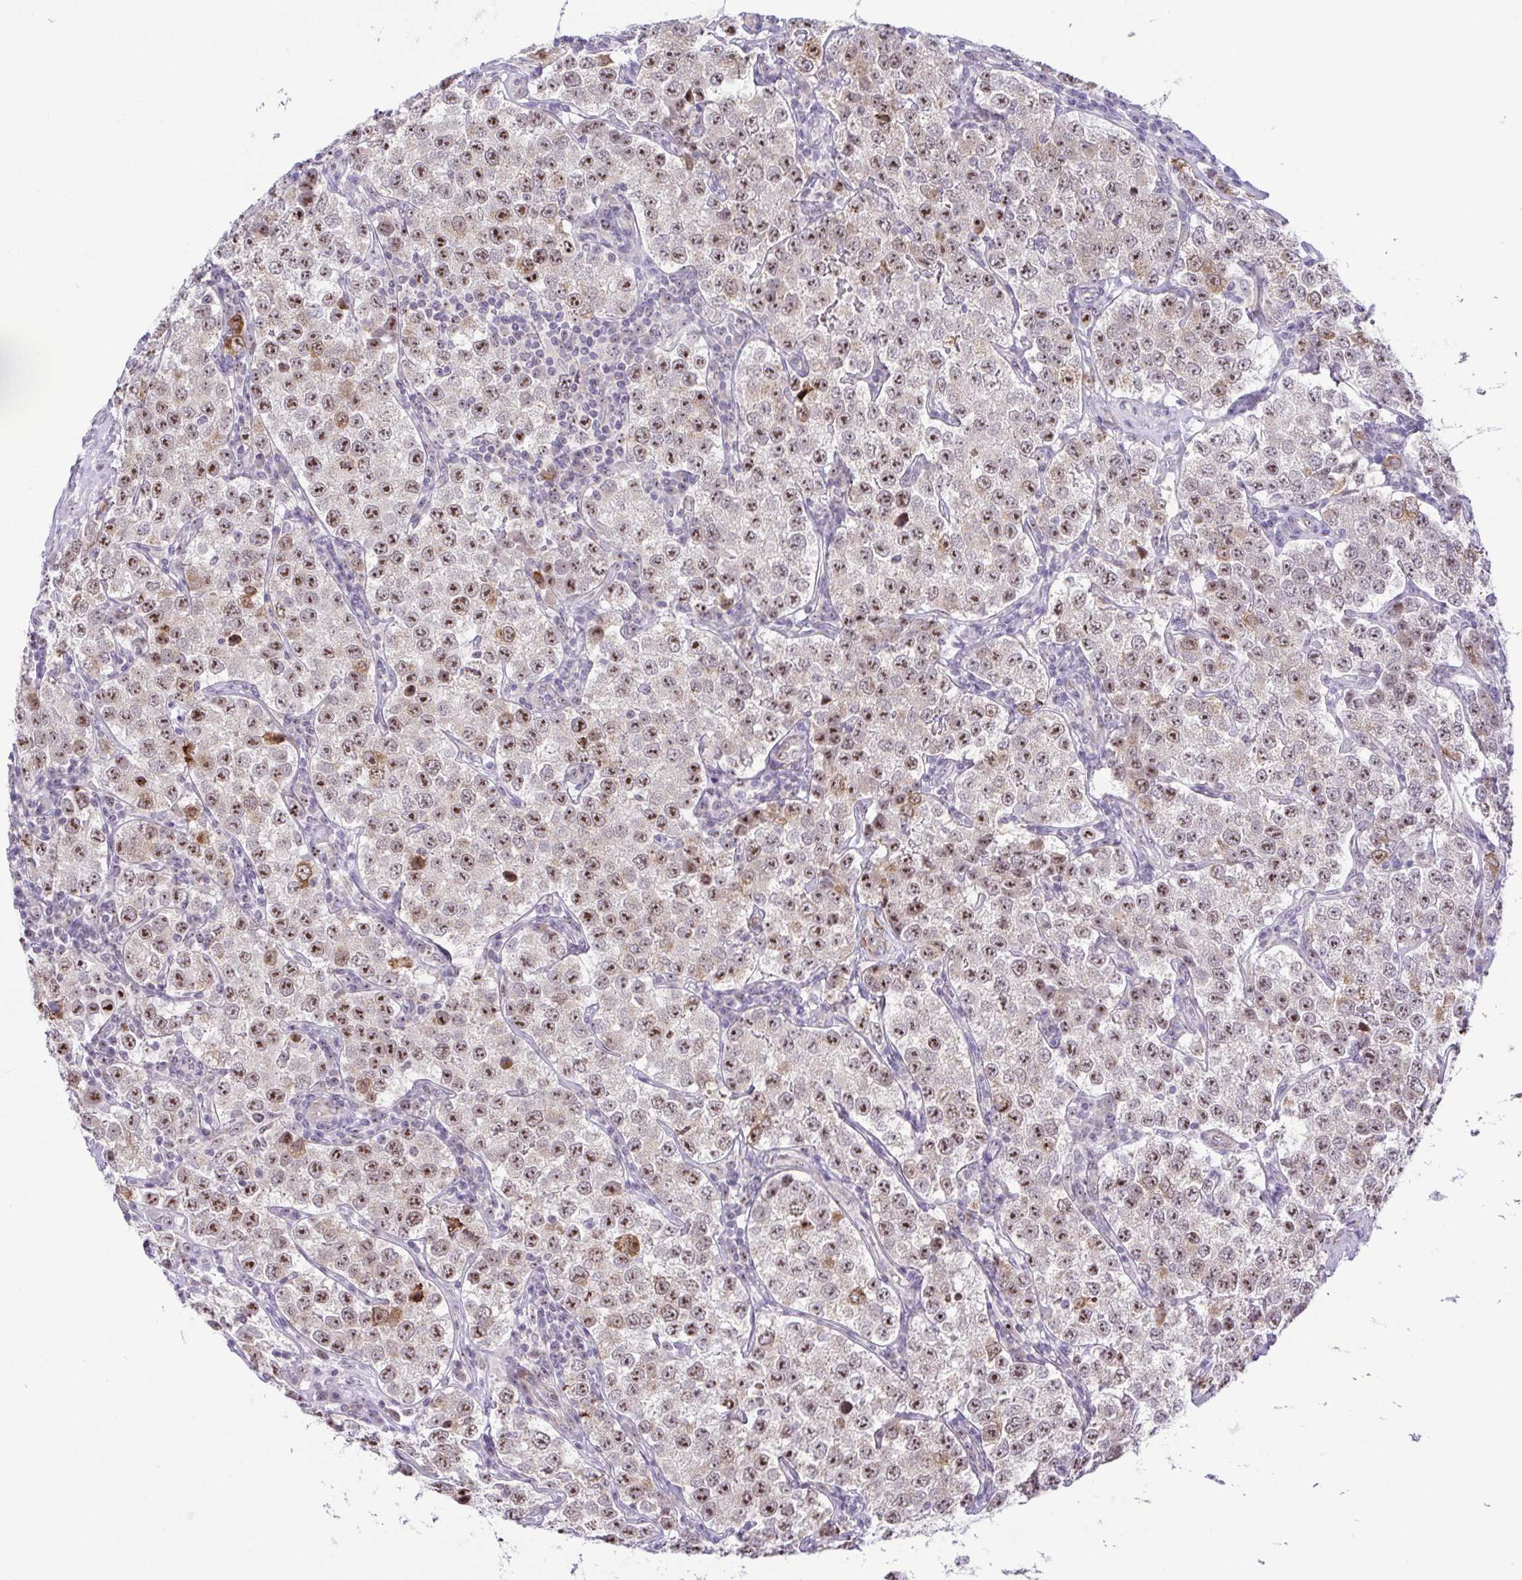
{"staining": {"intensity": "moderate", "quantity": "25%-75%", "location": "cytoplasmic/membranous,nuclear"}, "tissue": "testis cancer", "cell_type": "Tumor cells", "image_type": "cancer", "snomed": [{"axis": "morphology", "description": "Seminoma, NOS"}, {"axis": "topography", "description": "Testis"}], "caption": "Testis cancer stained for a protein (brown) exhibits moderate cytoplasmic/membranous and nuclear positive positivity in approximately 25%-75% of tumor cells.", "gene": "RSL24D1", "patient": {"sex": "male", "age": 34}}